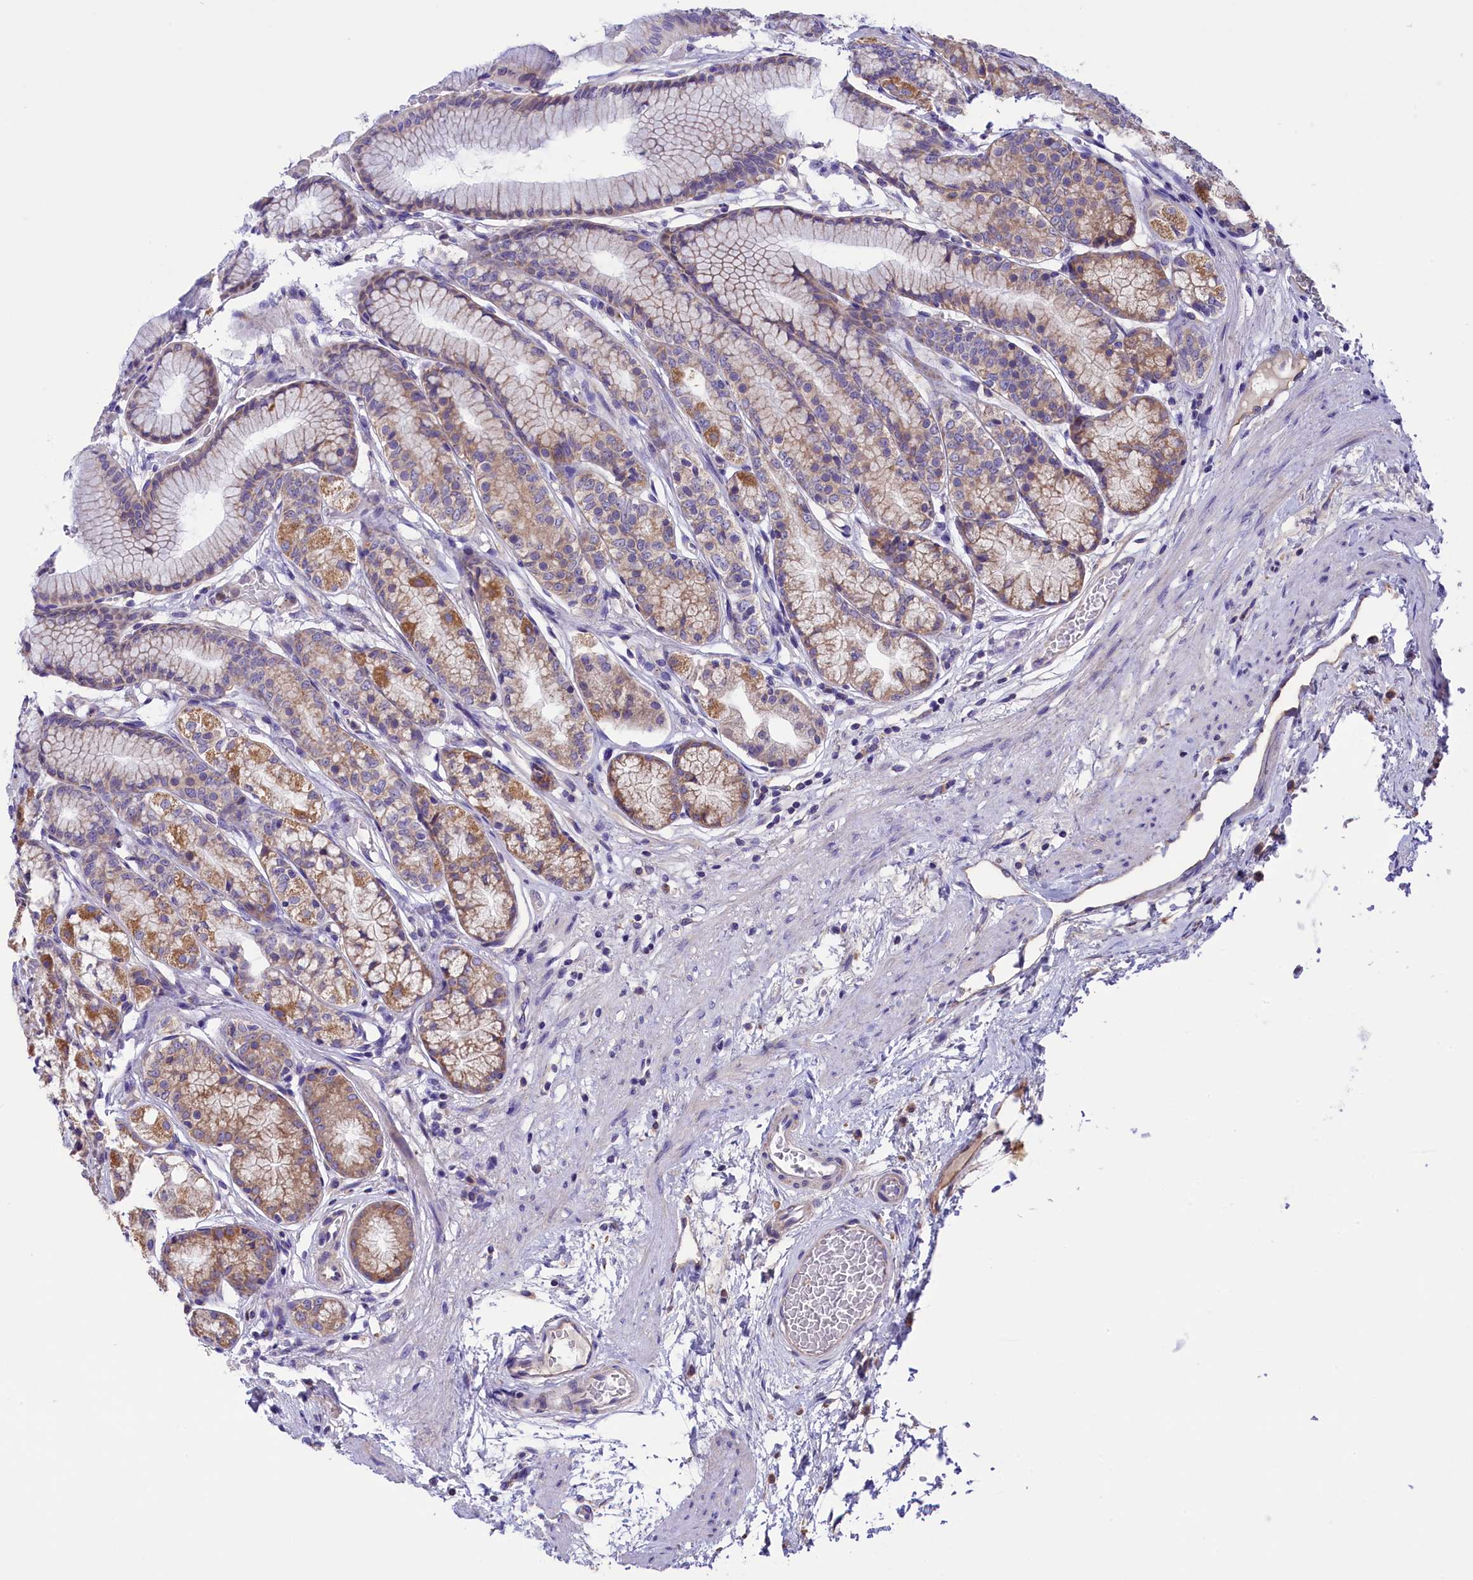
{"staining": {"intensity": "moderate", "quantity": ">75%", "location": "cytoplasmic/membranous"}, "tissue": "stomach", "cell_type": "Glandular cells", "image_type": "normal", "snomed": [{"axis": "morphology", "description": "Normal tissue, NOS"}, {"axis": "morphology", "description": "Adenocarcinoma, NOS"}, {"axis": "morphology", "description": "Adenocarcinoma, High grade"}, {"axis": "topography", "description": "Stomach, upper"}, {"axis": "topography", "description": "Stomach"}], "caption": "A brown stain shows moderate cytoplasmic/membranous staining of a protein in glandular cells of unremarkable stomach. The protein of interest is shown in brown color, while the nuclei are stained blue.", "gene": "DNAJB9", "patient": {"sex": "female", "age": 65}}